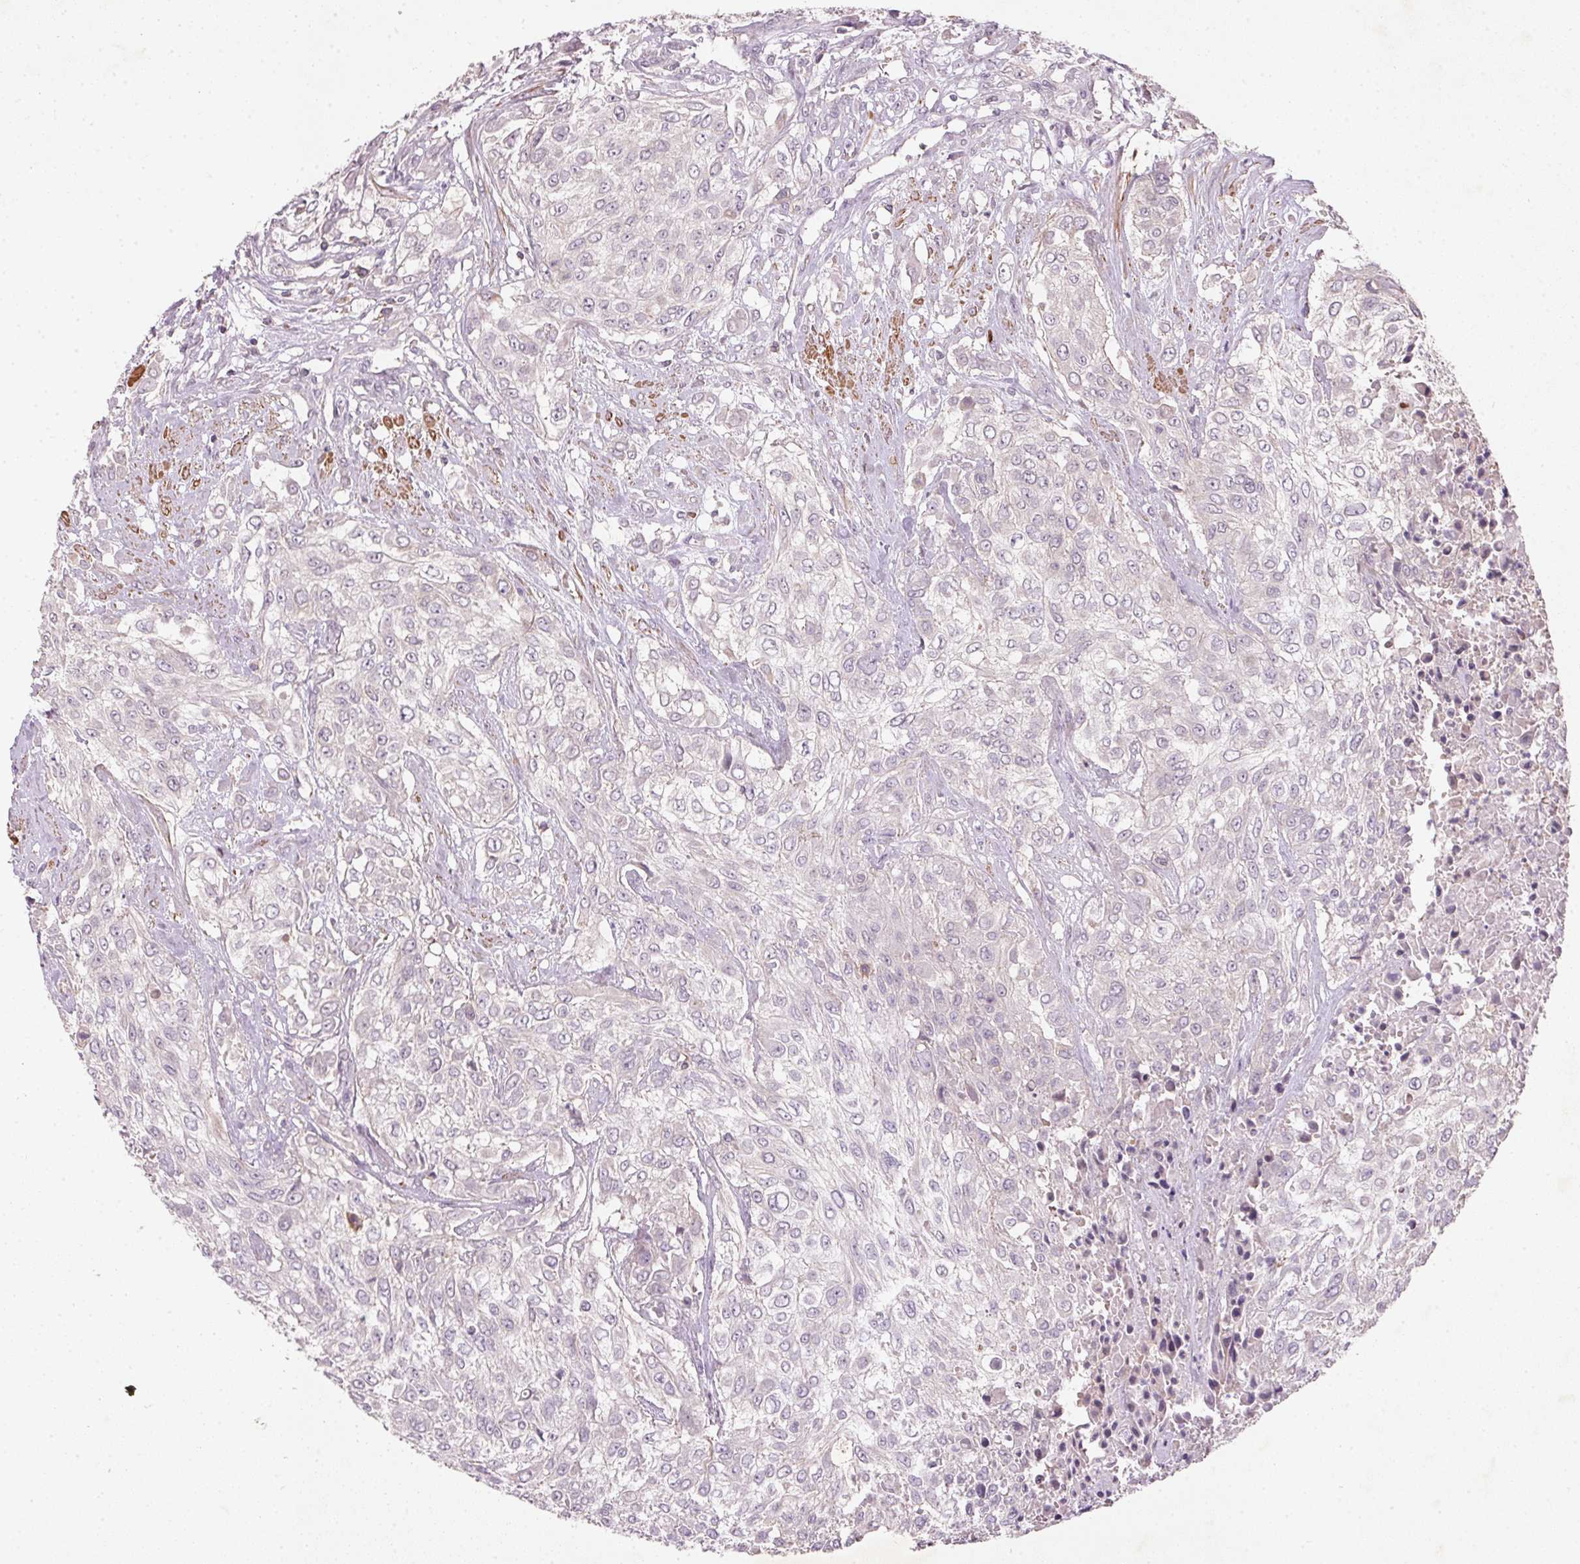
{"staining": {"intensity": "negative", "quantity": "none", "location": "none"}, "tissue": "urothelial cancer", "cell_type": "Tumor cells", "image_type": "cancer", "snomed": [{"axis": "morphology", "description": "Urothelial carcinoma, High grade"}, {"axis": "topography", "description": "Urinary bladder"}], "caption": "This is an immunohistochemistry (IHC) photomicrograph of human urothelial cancer. There is no positivity in tumor cells.", "gene": "KCNK15", "patient": {"sex": "male", "age": 57}}